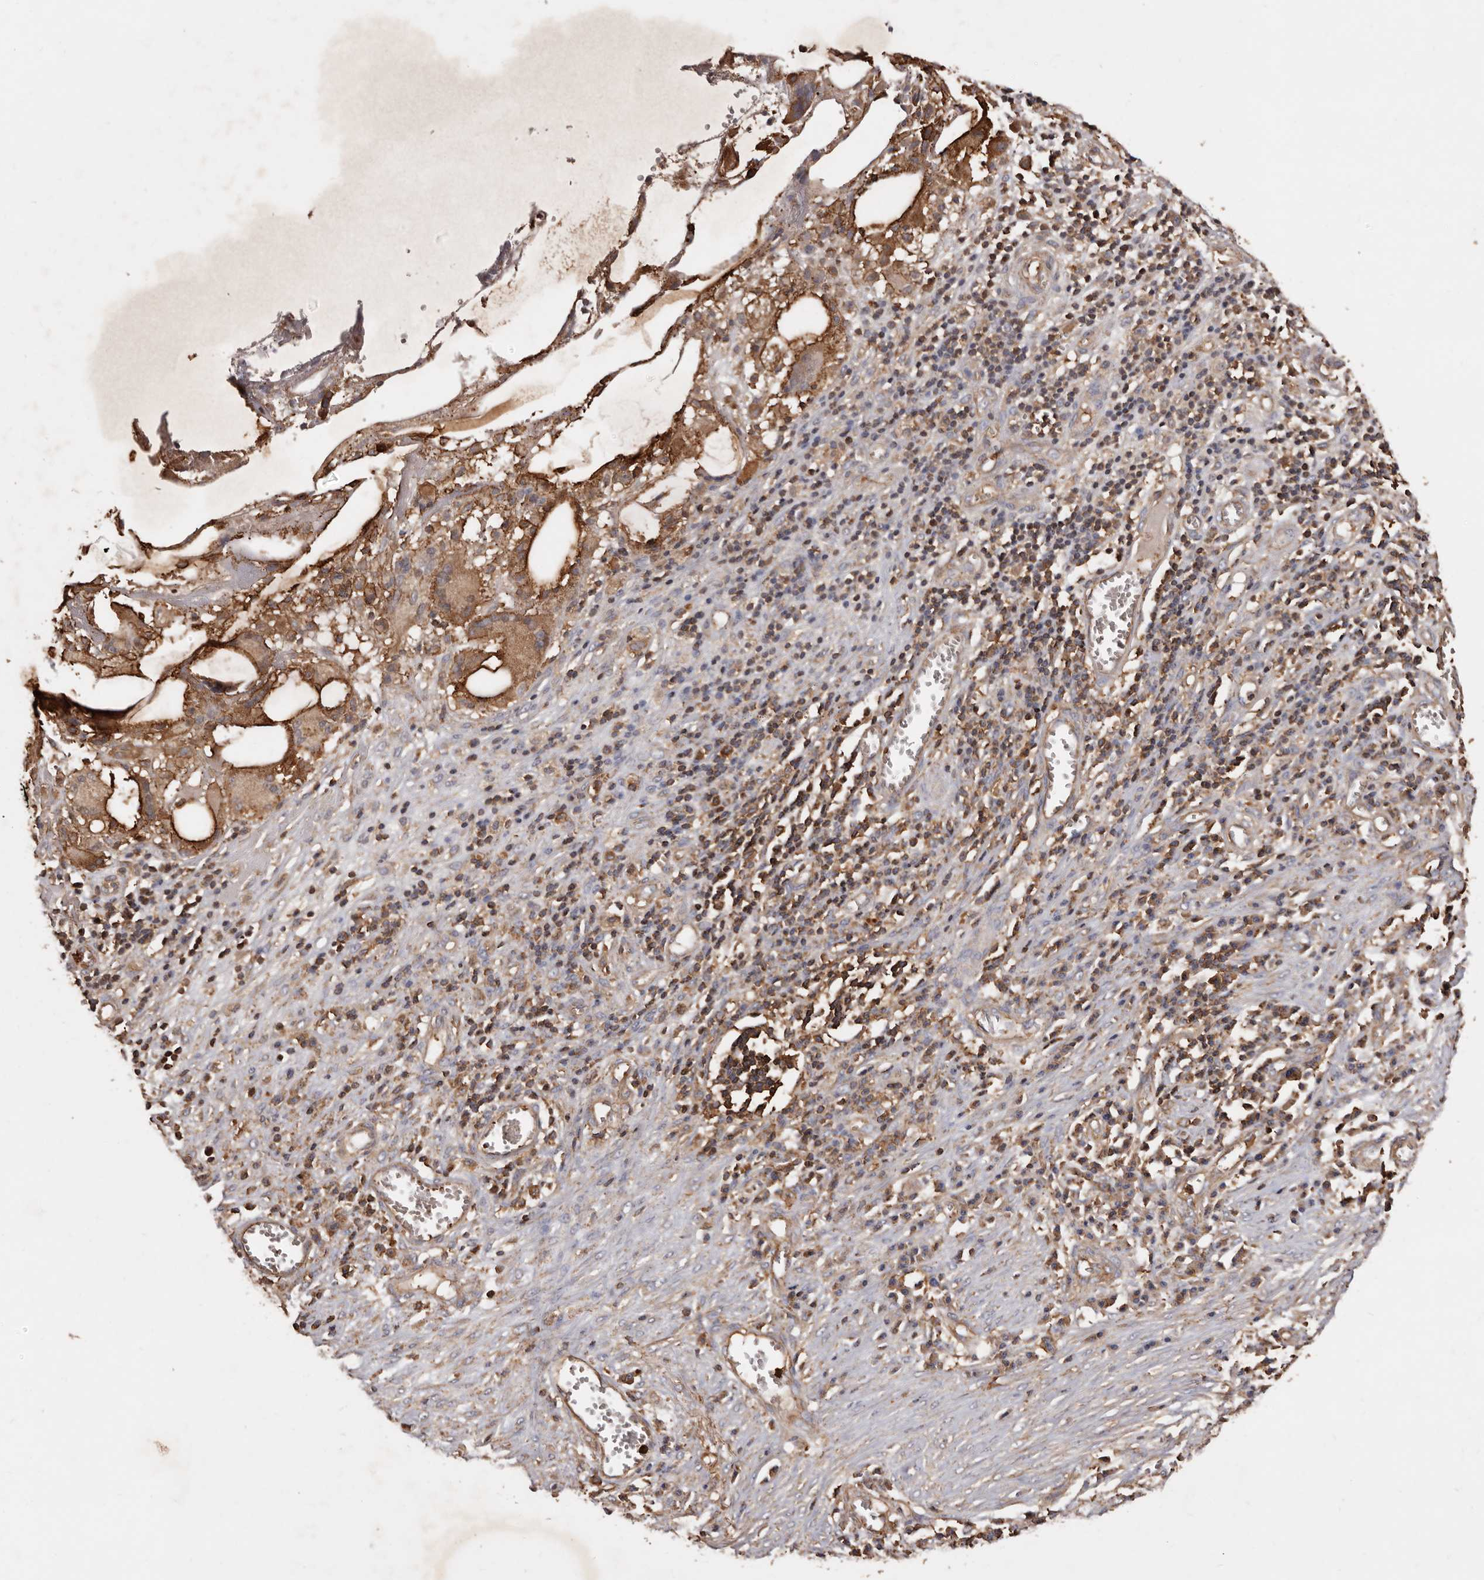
{"staining": {"intensity": "moderate", "quantity": ">75%", "location": "cytoplasmic/membranous"}, "tissue": "skin cancer", "cell_type": "Tumor cells", "image_type": "cancer", "snomed": [{"axis": "morphology", "description": "Basal cell carcinoma"}, {"axis": "topography", "description": "Skin"}], "caption": "Immunohistochemical staining of human skin cancer reveals moderate cytoplasmic/membranous protein expression in about >75% of tumor cells.", "gene": "COQ8B", "patient": {"sex": "female", "age": 64}}